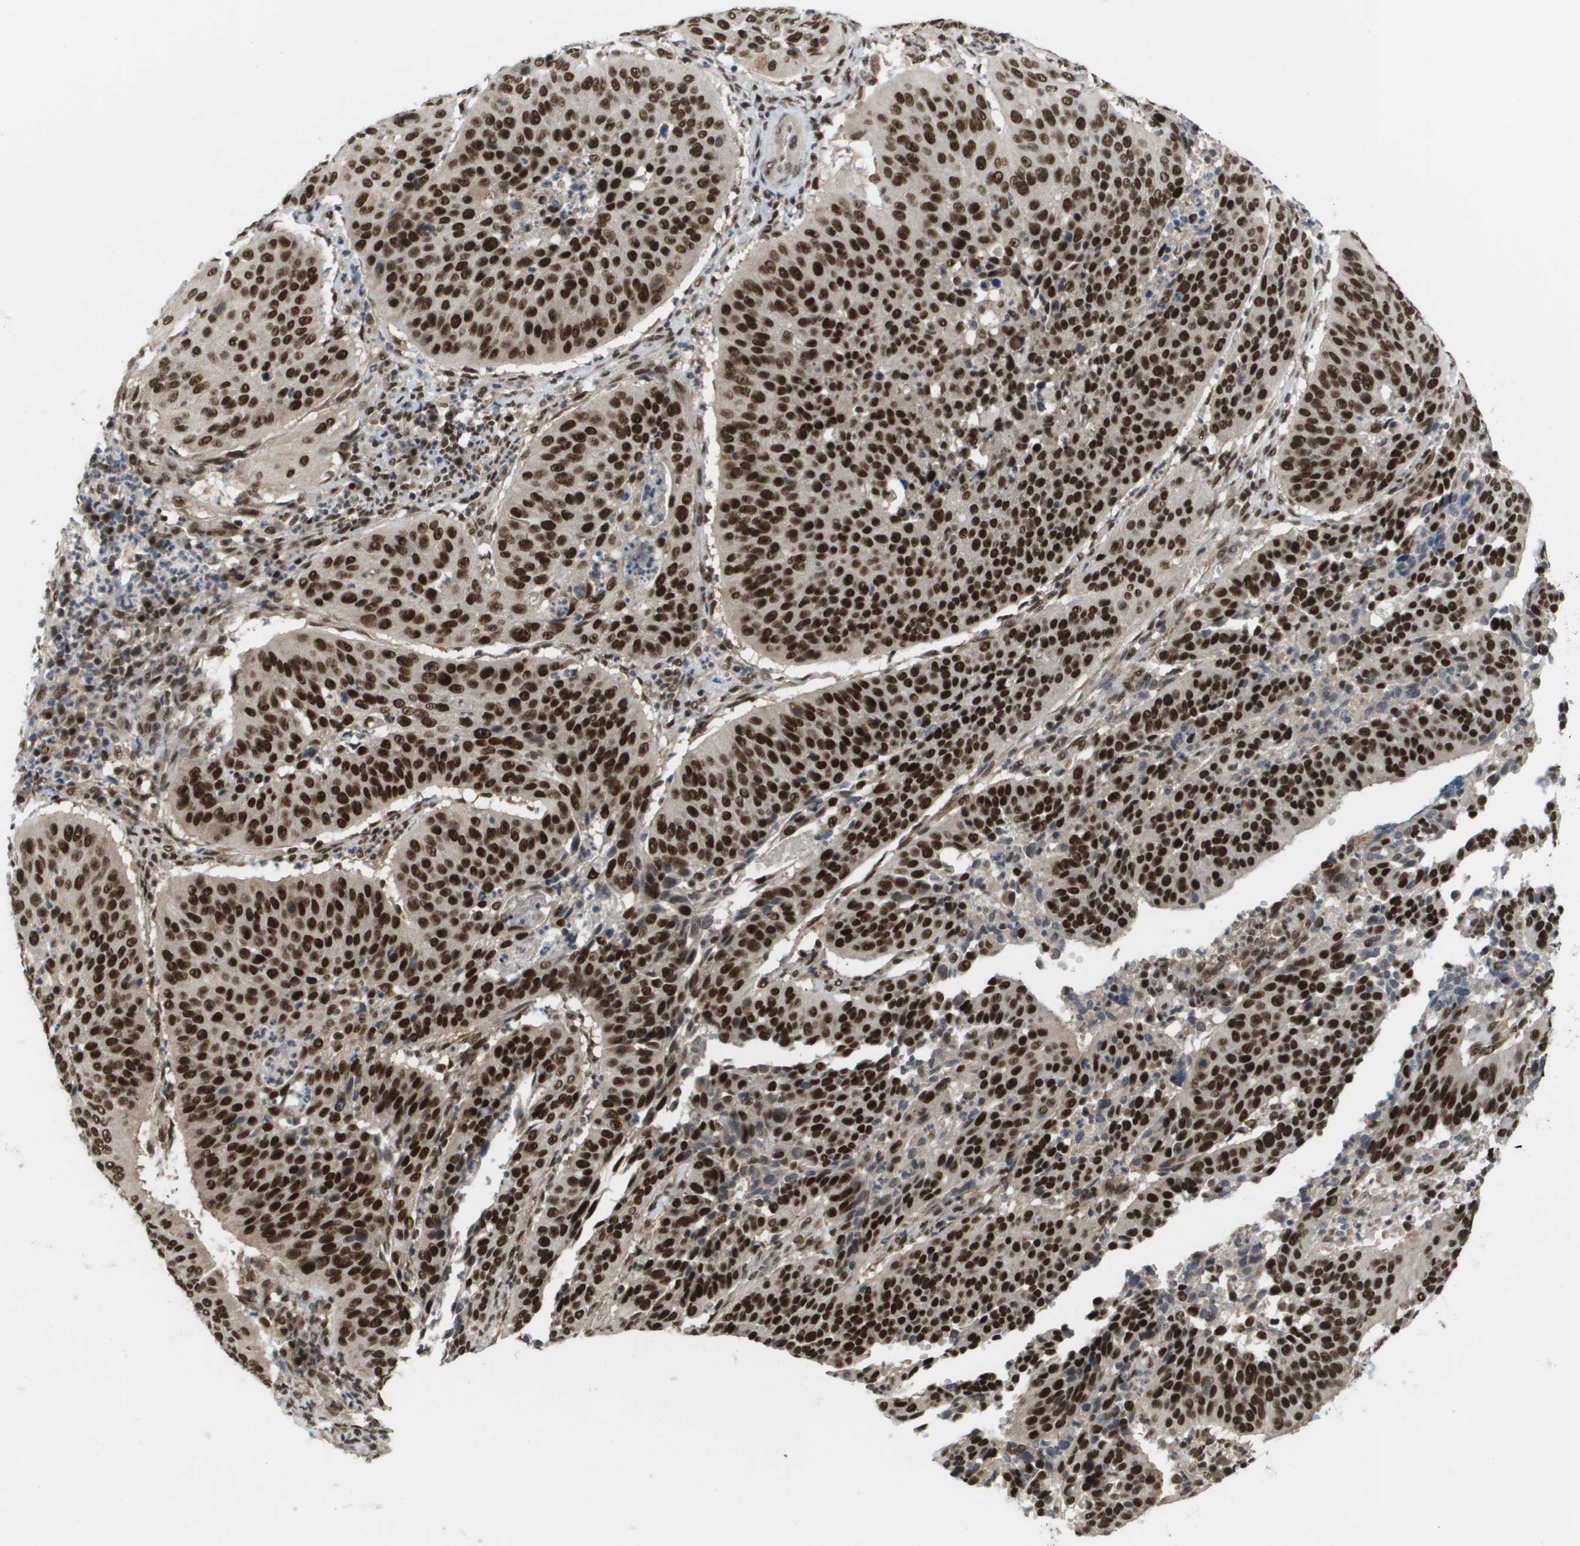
{"staining": {"intensity": "strong", "quantity": ">75%", "location": "nuclear"}, "tissue": "cervical cancer", "cell_type": "Tumor cells", "image_type": "cancer", "snomed": [{"axis": "morphology", "description": "Normal tissue, NOS"}, {"axis": "morphology", "description": "Squamous cell carcinoma, NOS"}, {"axis": "topography", "description": "Cervix"}], "caption": "Strong nuclear protein positivity is identified in about >75% of tumor cells in cervical cancer (squamous cell carcinoma). Nuclei are stained in blue.", "gene": "PRCC", "patient": {"sex": "female", "age": 39}}